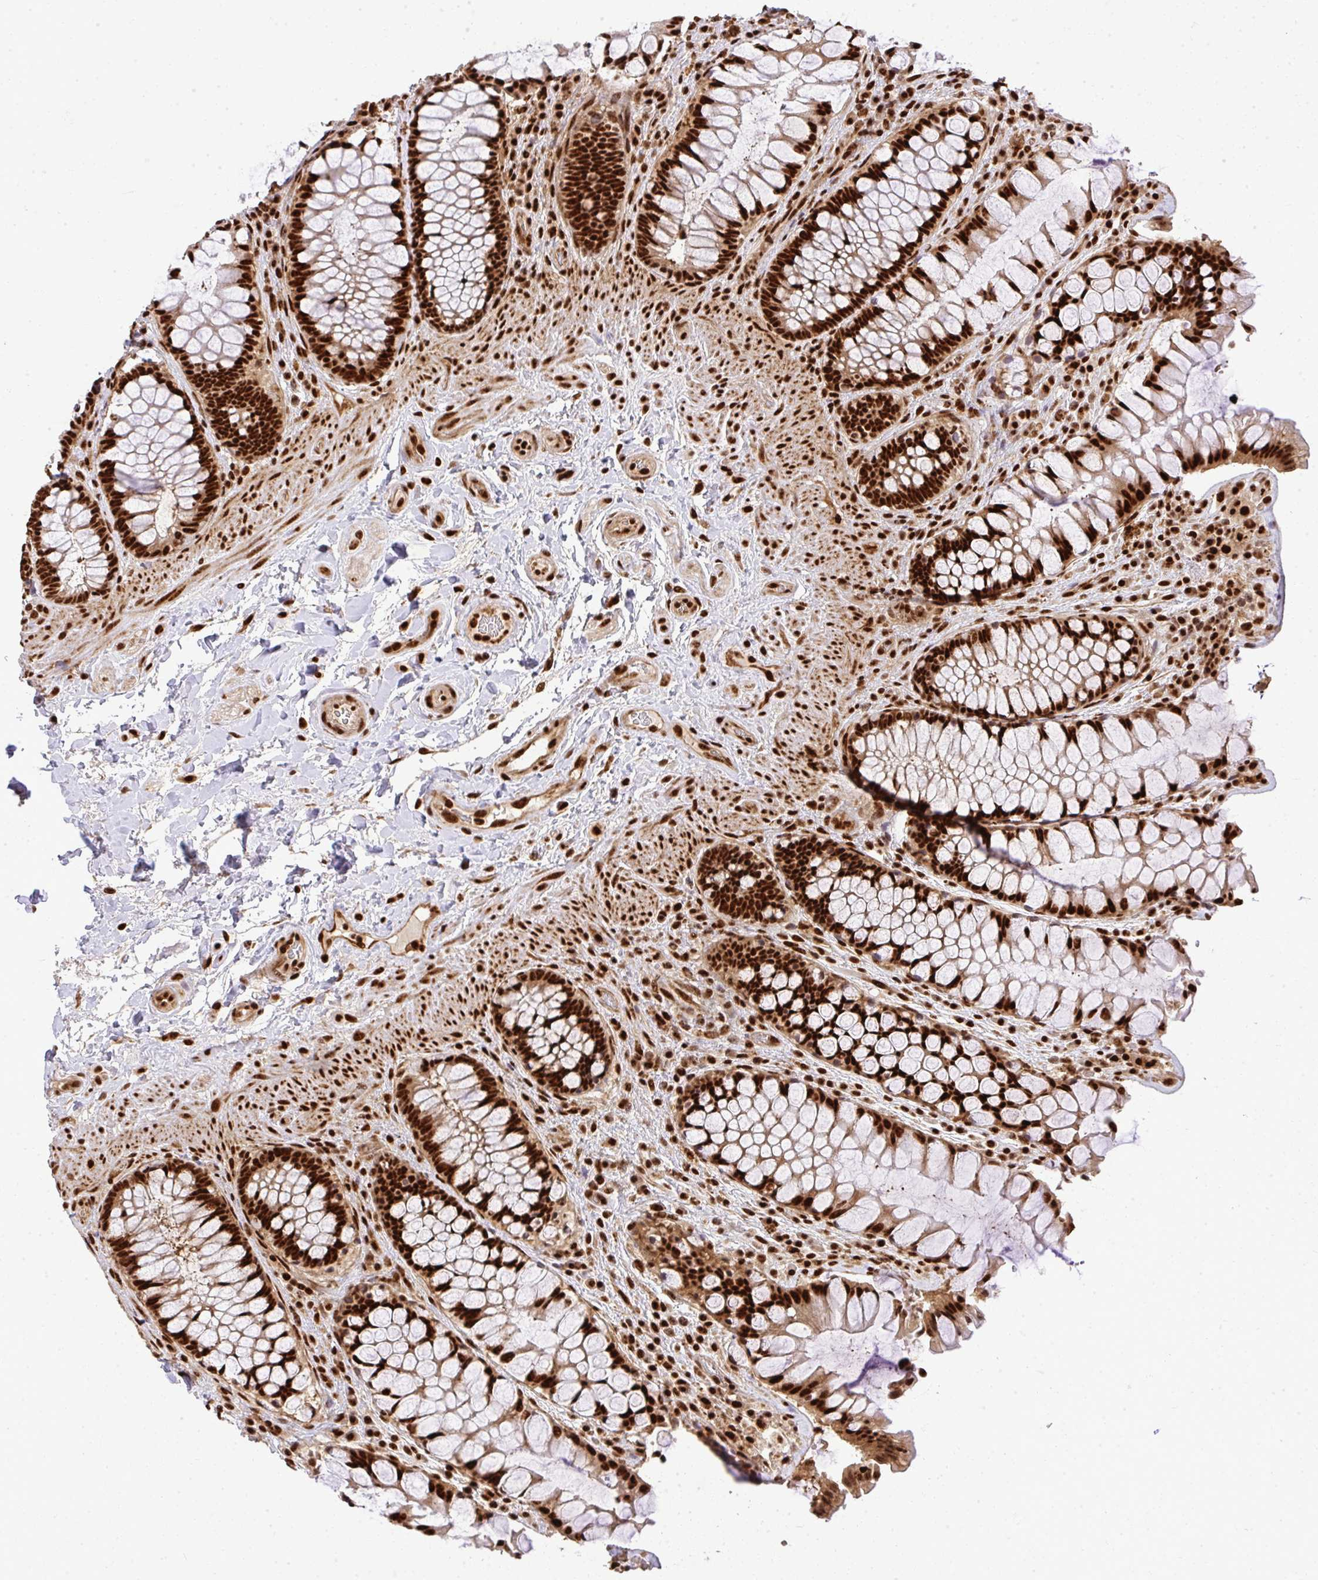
{"staining": {"intensity": "strong", "quantity": ">75%", "location": "nuclear"}, "tissue": "rectum", "cell_type": "Glandular cells", "image_type": "normal", "snomed": [{"axis": "morphology", "description": "Normal tissue, NOS"}, {"axis": "topography", "description": "Rectum"}], "caption": "This micrograph demonstrates immunohistochemistry (IHC) staining of unremarkable rectum, with high strong nuclear positivity in about >75% of glandular cells.", "gene": "U2AF1L4", "patient": {"sex": "female", "age": 58}}